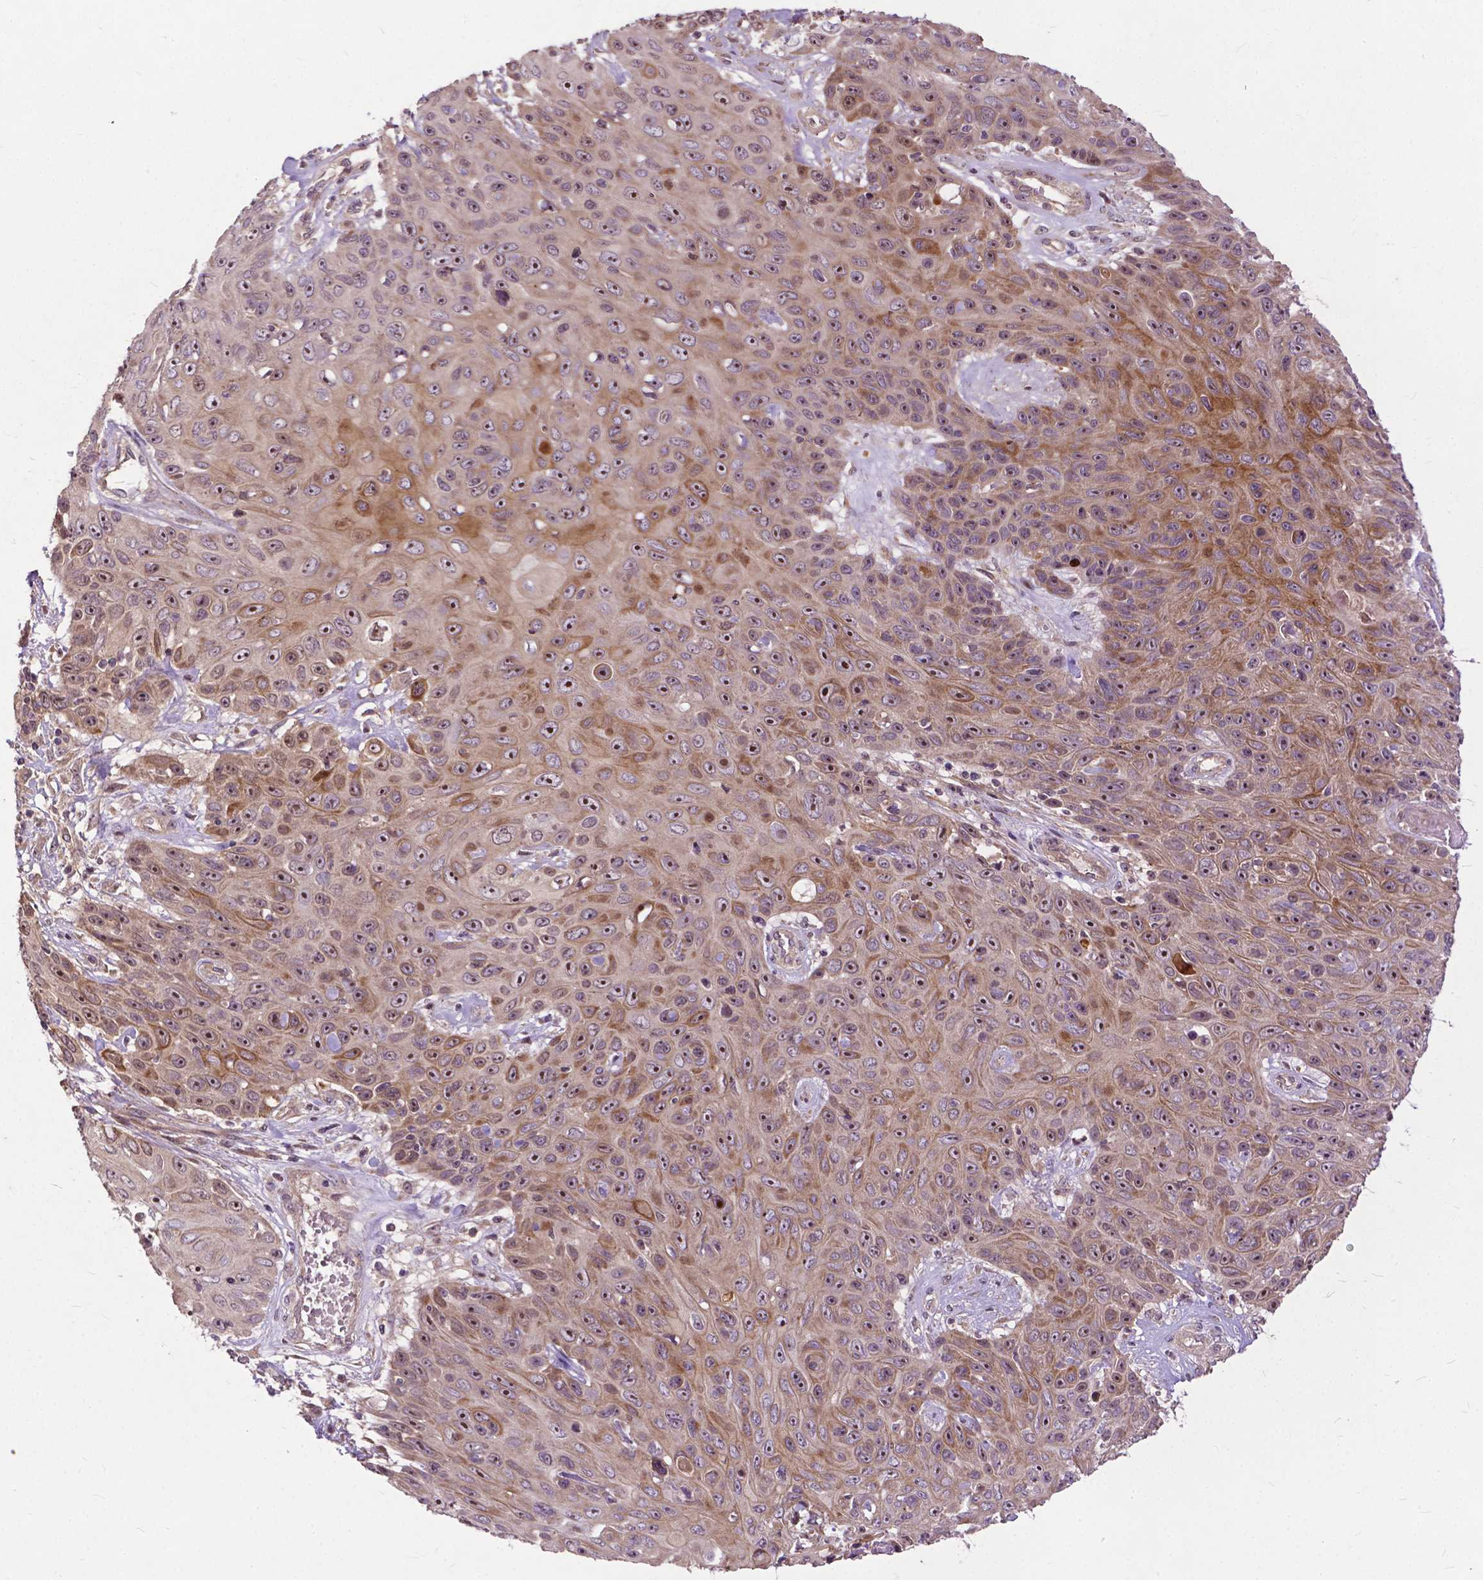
{"staining": {"intensity": "strong", "quantity": "25%-75%", "location": "cytoplasmic/membranous,nuclear"}, "tissue": "skin cancer", "cell_type": "Tumor cells", "image_type": "cancer", "snomed": [{"axis": "morphology", "description": "Squamous cell carcinoma, NOS"}, {"axis": "topography", "description": "Skin"}], "caption": "Immunohistochemistry of human skin squamous cell carcinoma exhibits high levels of strong cytoplasmic/membranous and nuclear staining in about 25%-75% of tumor cells.", "gene": "PARP3", "patient": {"sex": "male", "age": 82}}